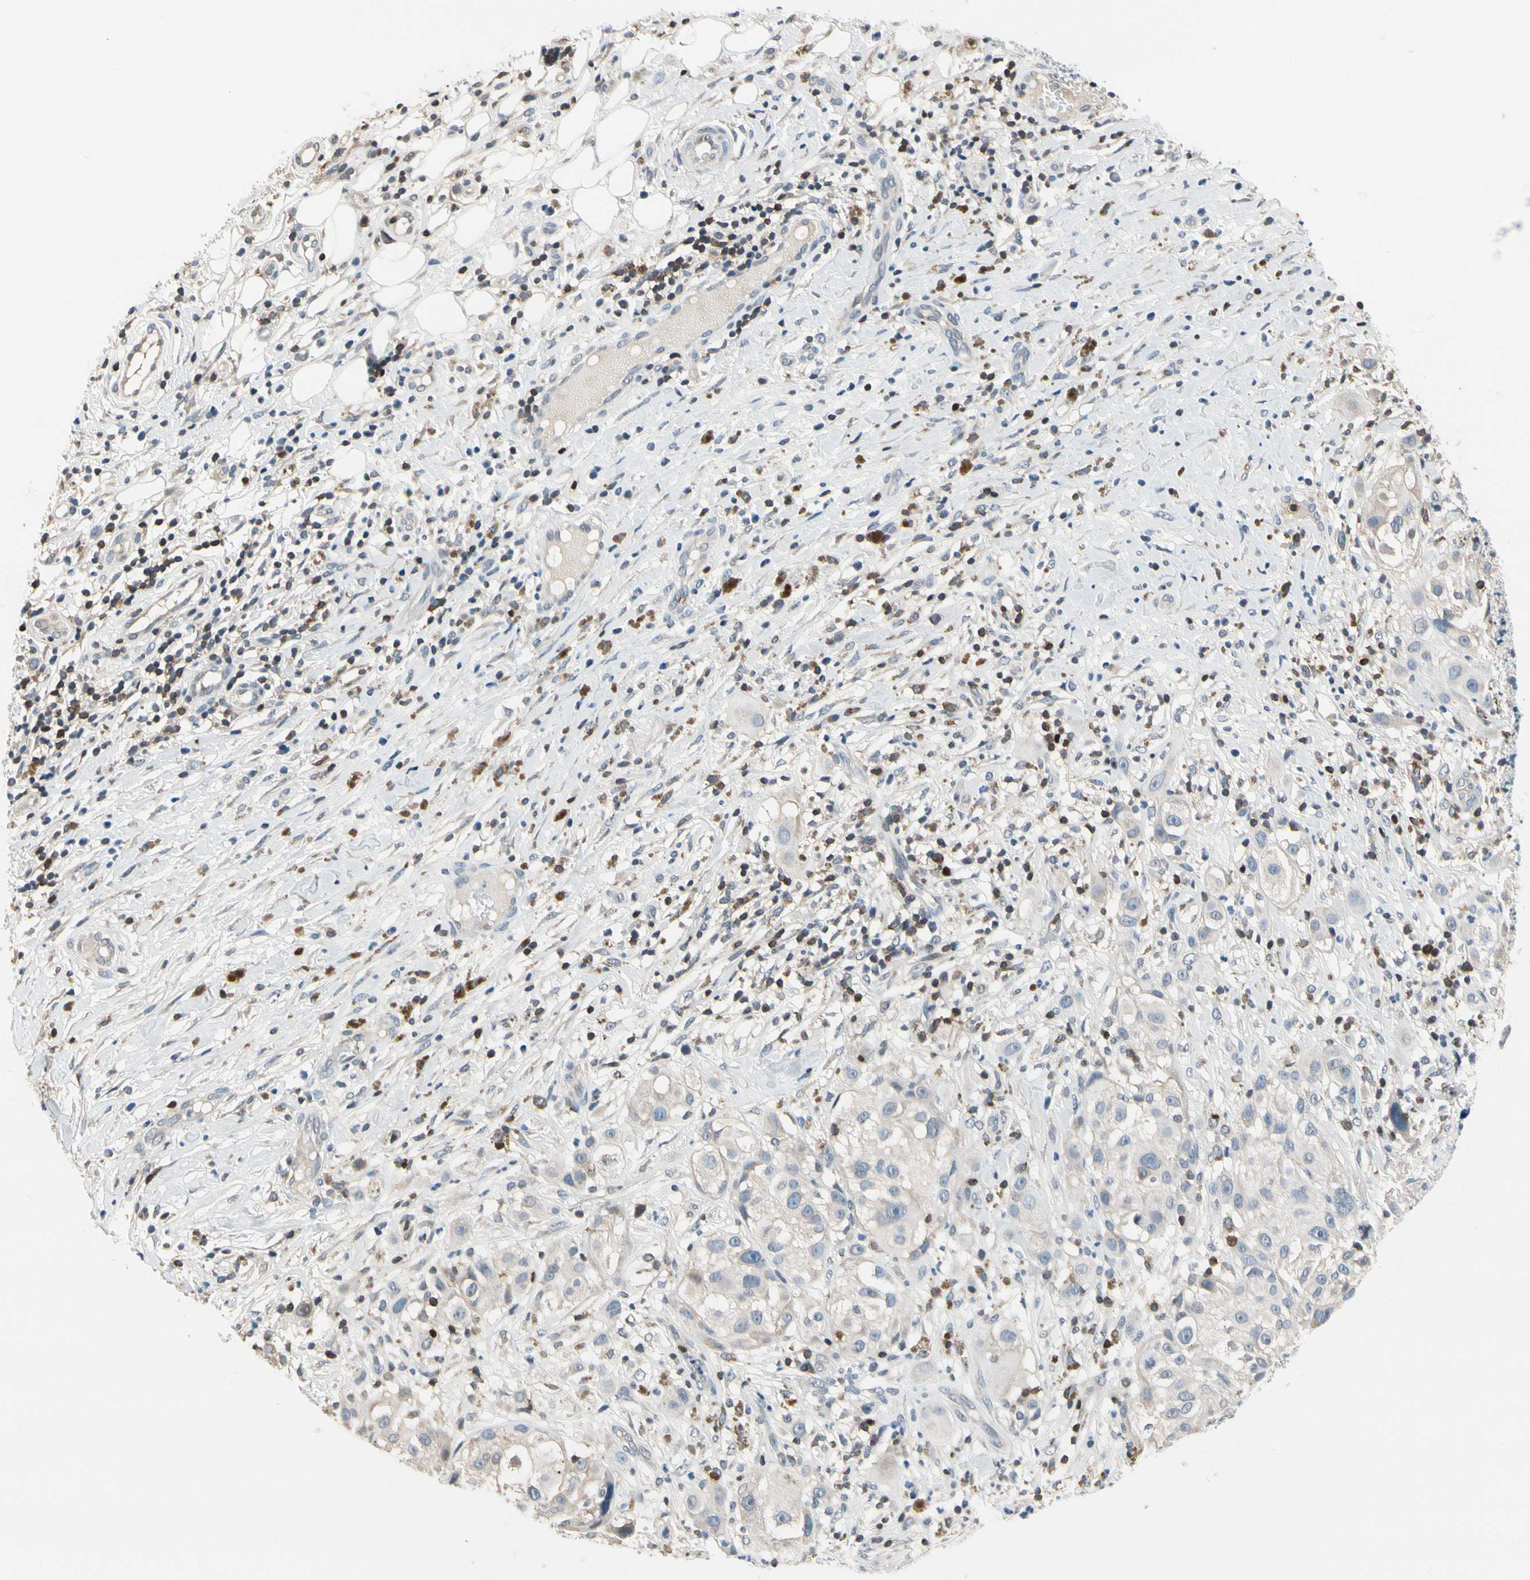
{"staining": {"intensity": "weak", "quantity": "<25%", "location": "cytoplasmic/membranous"}, "tissue": "melanoma", "cell_type": "Tumor cells", "image_type": "cancer", "snomed": [{"axis": "morphology", "description": "Necrosis, NOS"}, {"axis": "morphology", "description": "Malignant melanoma, NOS"}, {"axis": "topography", "description": "Skin"}], "caption": "Immunohistochemical staining of melanoma shows no significant positivity in tumor cells.", "gene": "NFATC2", "patient": {"sex": "female", "age": 87}}